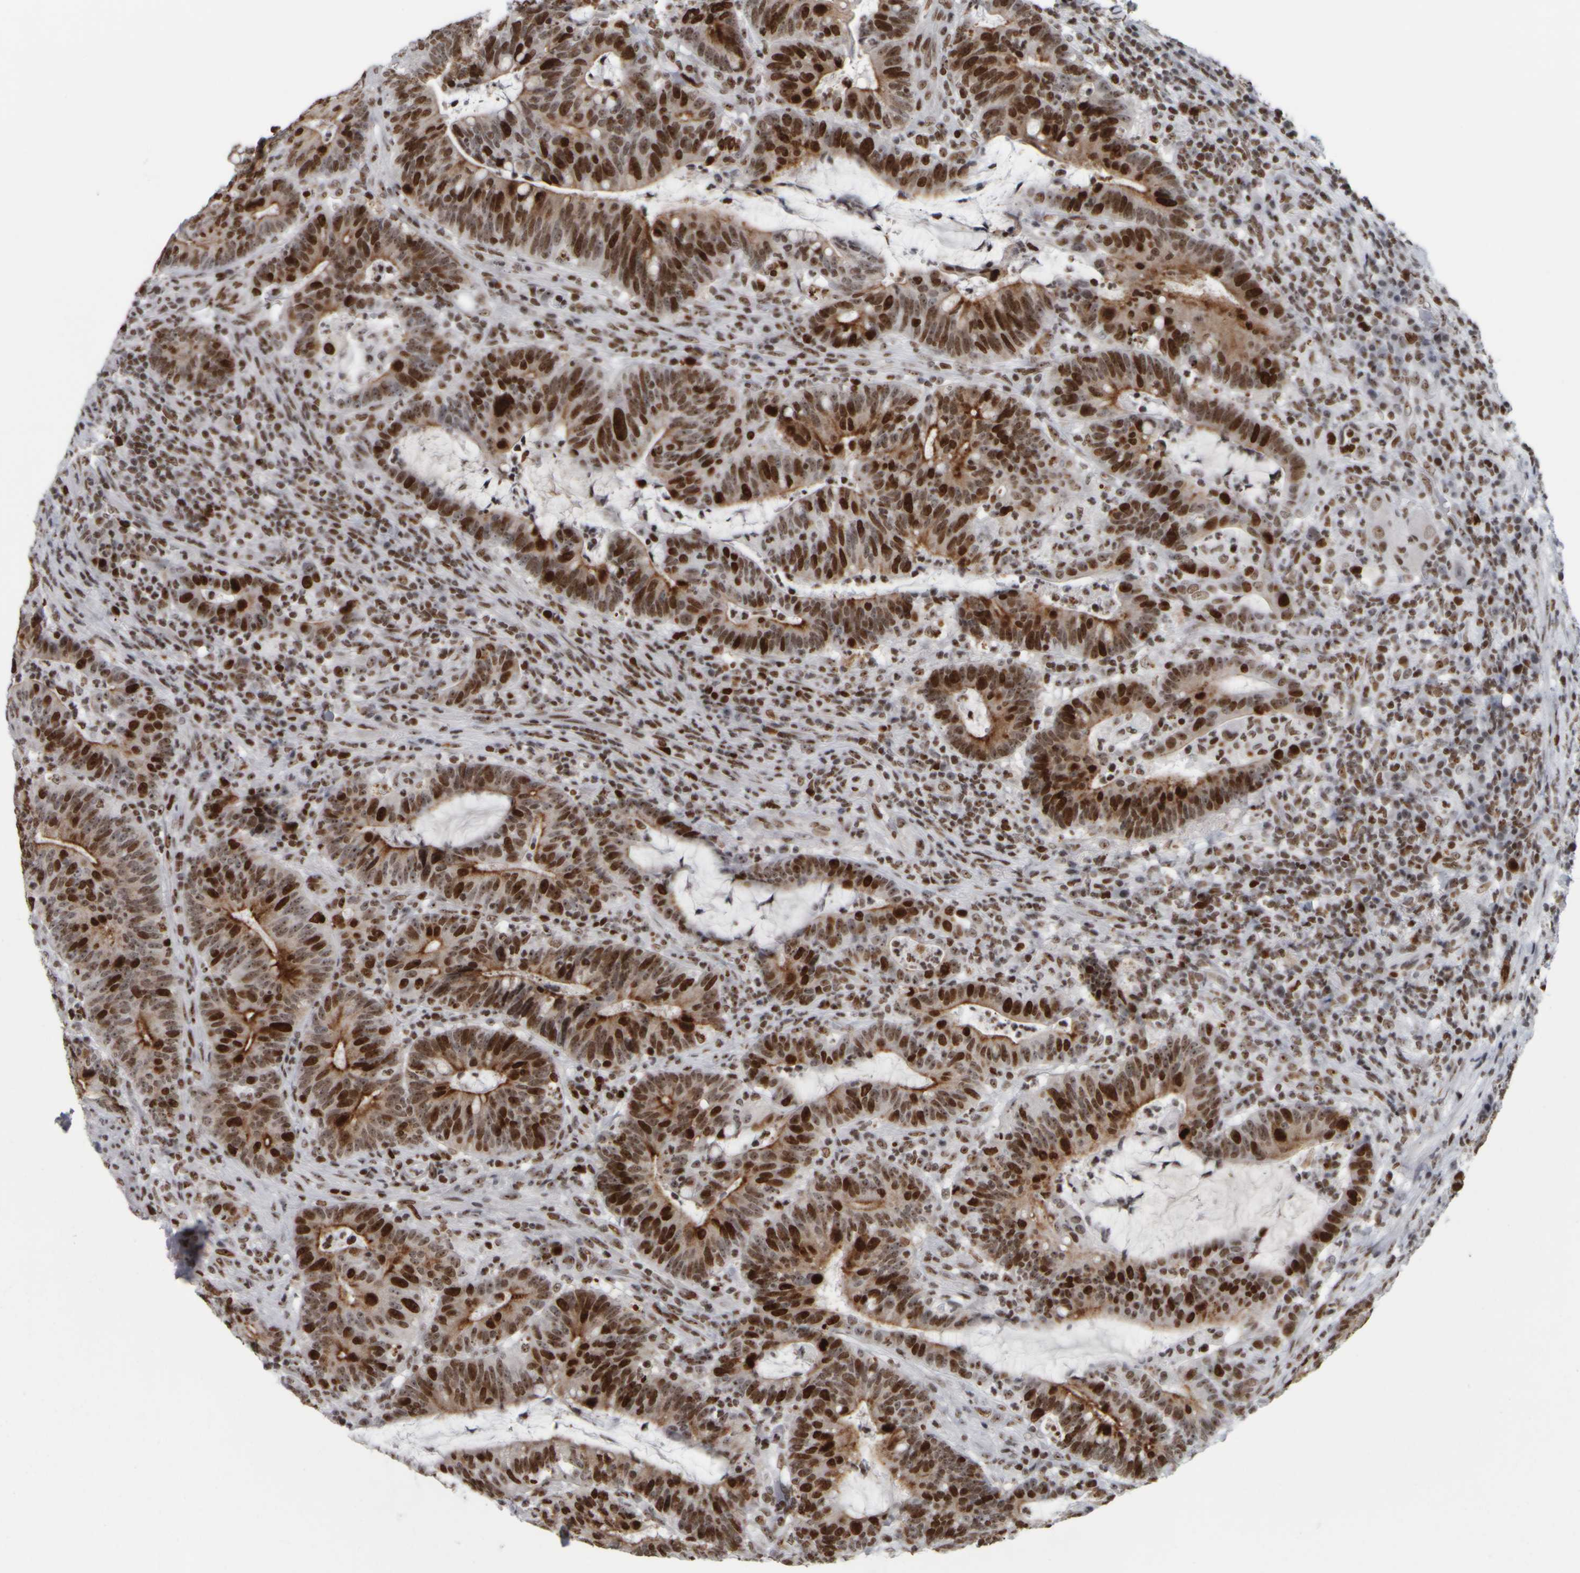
{"staining": {"intensity": "strong", "quantity": ">75%", "location": "cytoplasmic/membranous,nuclear"}, "tissue": "colorectal cancer", "cell_type": "Tumor cells", "image_type": "cancer", "snomed": [{"axis": "morphology", "description": "Adenocarcinoma, NOS"}, {"axis": "topography", "description": "Colon"}], "caption": "A brown stain highlights strong cytoplasmic/membranous and nuclear staining of a protein in human colorectal cancer (adenocarcinoma) tumor cells.", "gene": "TOP2B", "patient": {"sex": "female", "age": 66}}